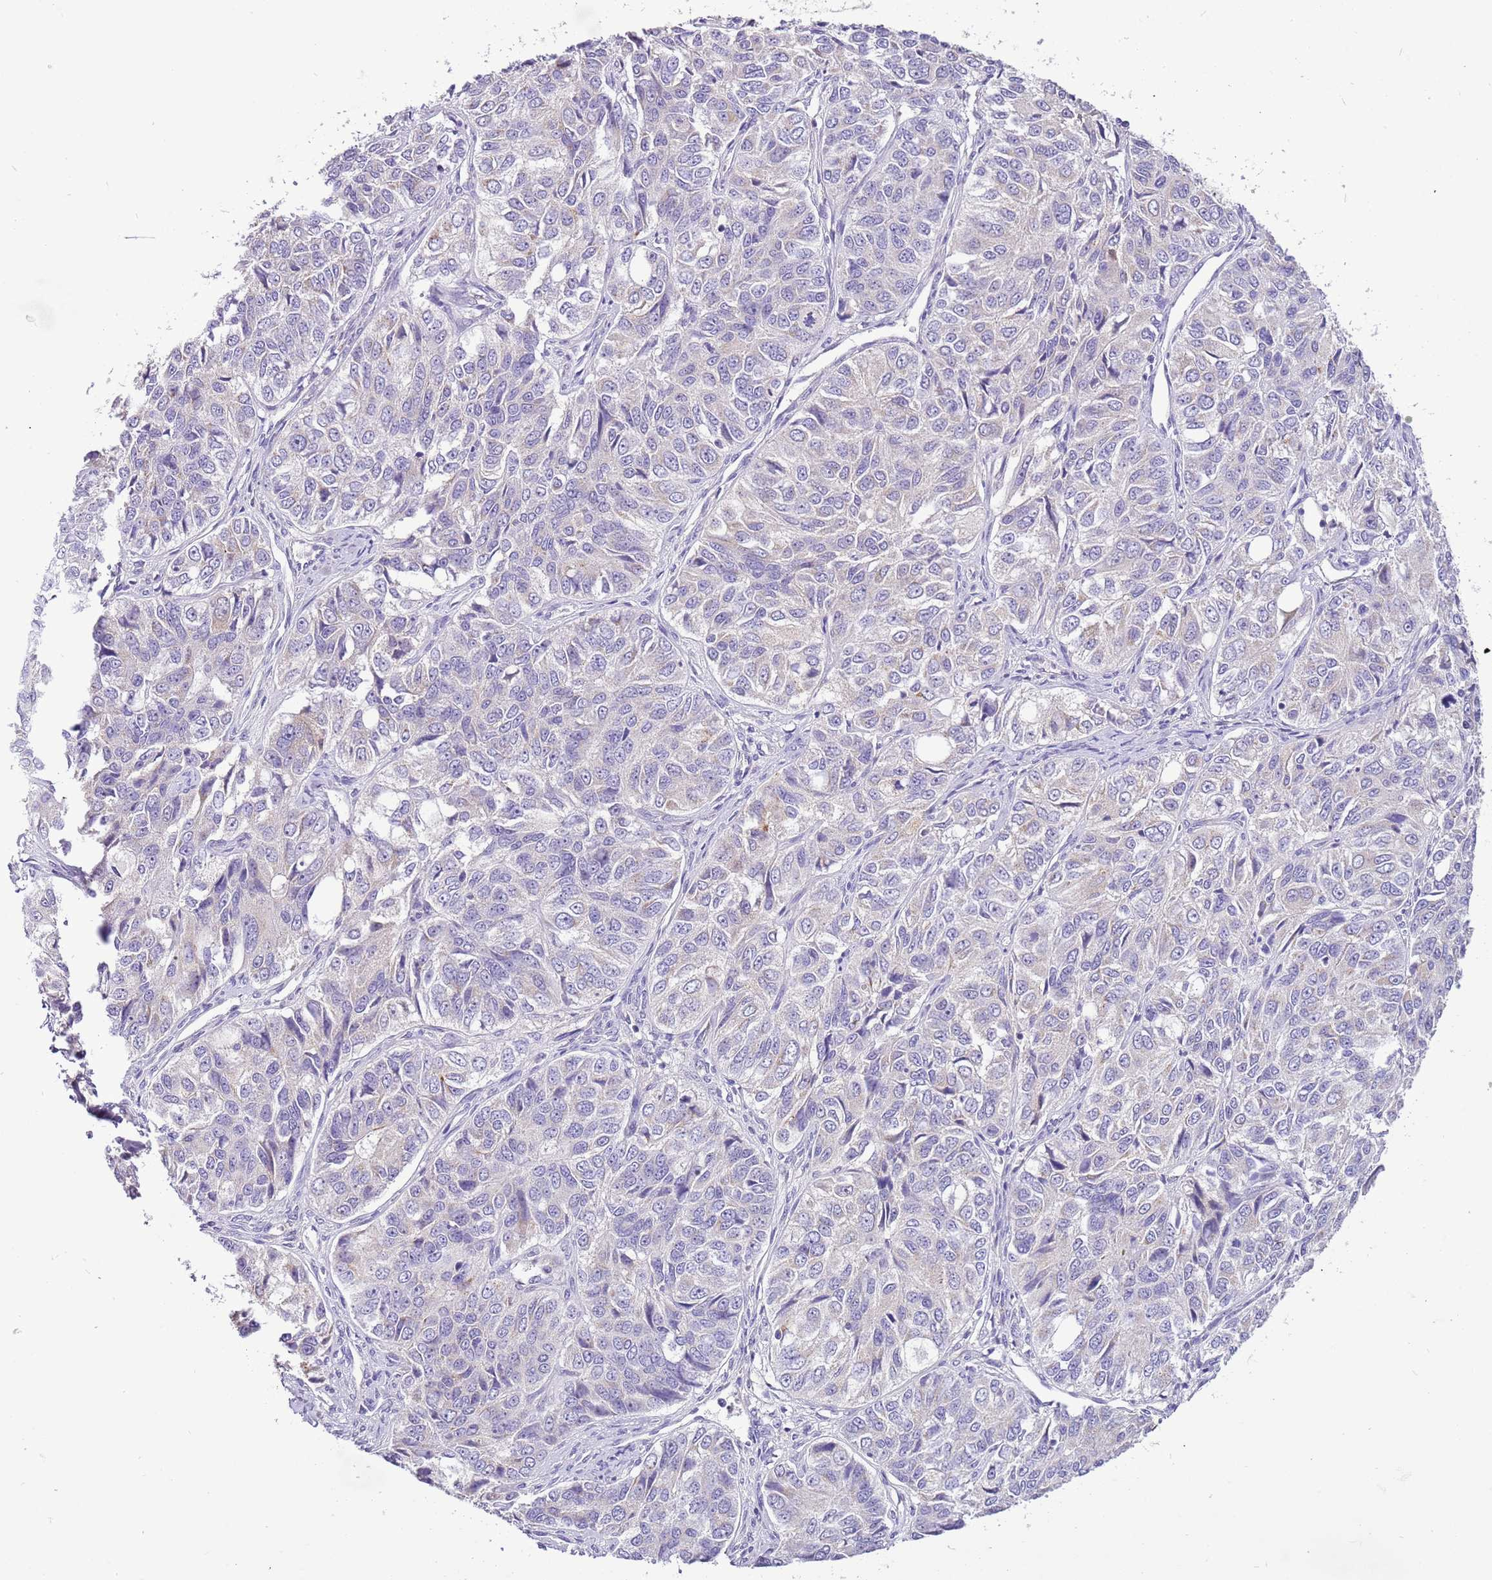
{"staining": {"intensity": "negative", "quantity": "none", "location": "none"}, "tissue": "ovarian cancer", "cell_type": "Tumor cells", "image_type": "cancer", "snomed": [{"axis": "morphology", "description": "Carcinoma, endometroid"}, {"axis": "topography", "description": "Ovary"}], "caption": "This photomicrograph is of endometroid carcinoma (ovarian) stained with IHC to label a protein in brown with the nuclei are counter-stained blue. There is no expression in tumor cells.", "gene": "GLCE", "patient": {"sex": "female", "age": 51}}